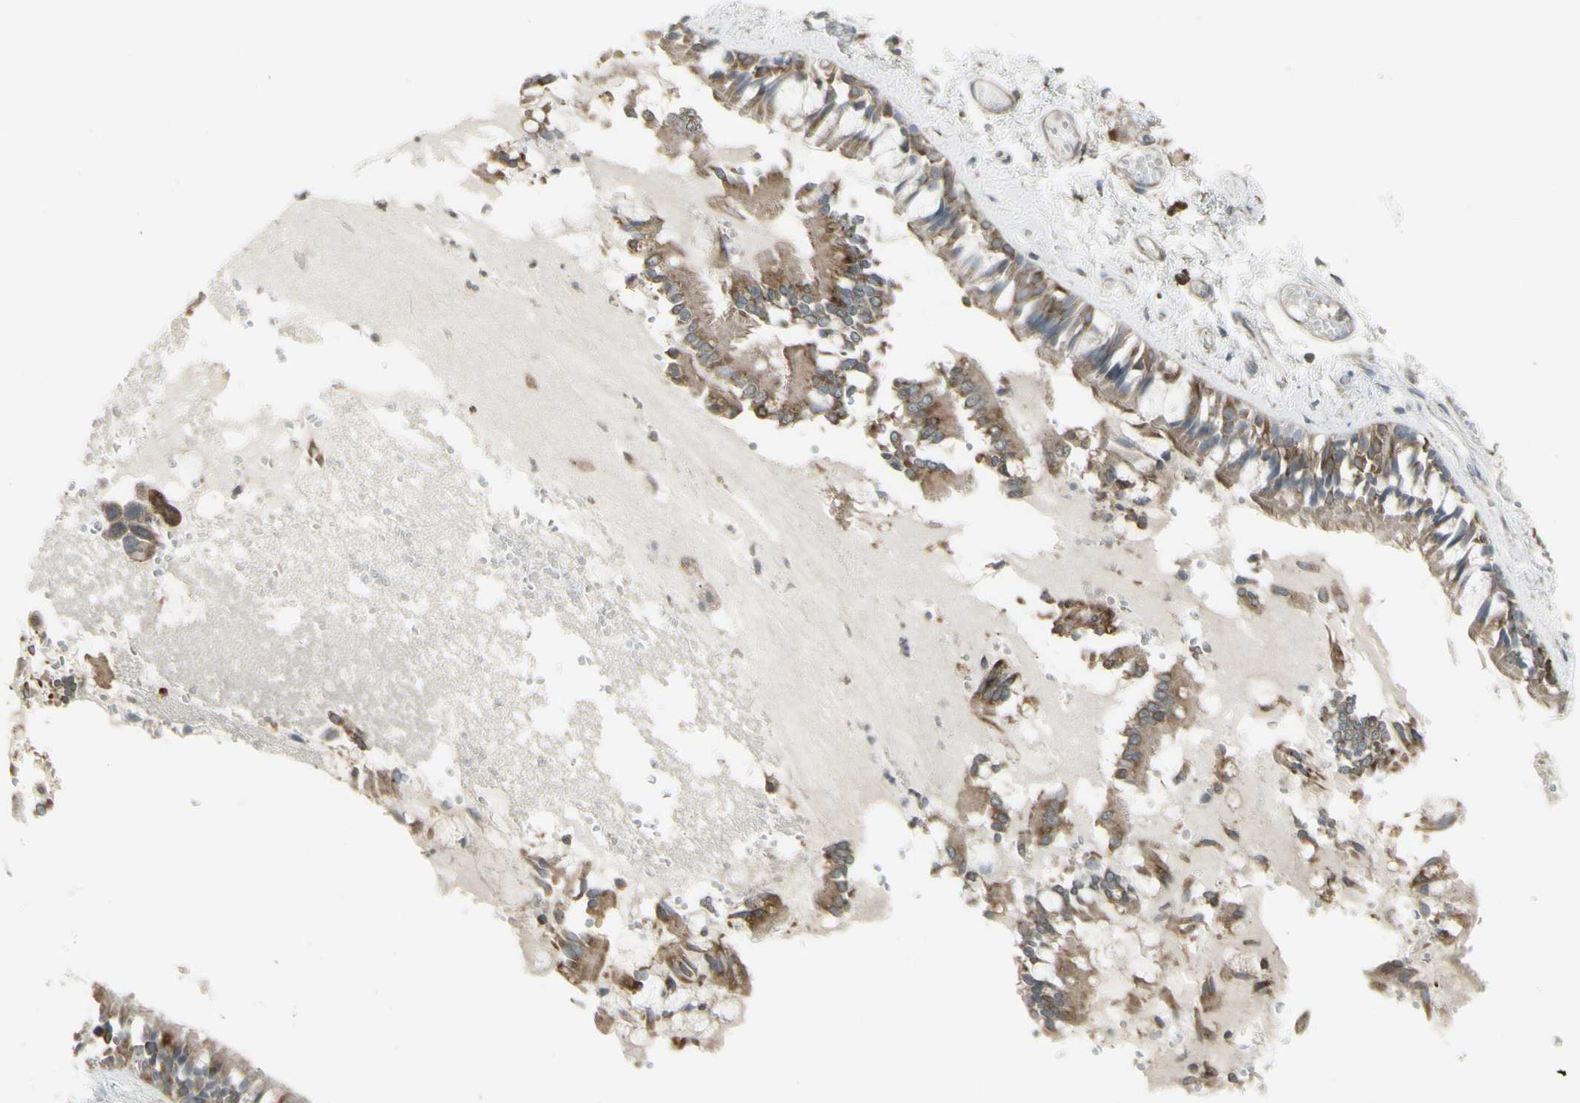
{"staining": {"intensity": "moderate", "quantity": ">75%", "location": "cytoplasmic/membranous"}, "tissue": "bronchus", "cell_type": "Respiratory epithelial cells", "image_type": "normal", "snomed": [{"axis": "morphology", "description": "Normal tissue, NOS"}, {"axis": "morphology", "description": "Inflammation, NOS"}, {"axis": "topography", "description": "Cartilage tissue"}, {"axis": "topography", "description": "Lung"}], "caption": "A brown stain shows moderate cytoplasmic/membranous expression of a protein in respiratory epithelial cells of benign bronchus. The staining is performed using DAB (3,3'-diaminobenzidine) brown chromogen to label protein expression. The nuclei are counter-stained blue using hematoxylin.", "gene": "FKBP3", "patient": {"sex": "male", "age": 71}}